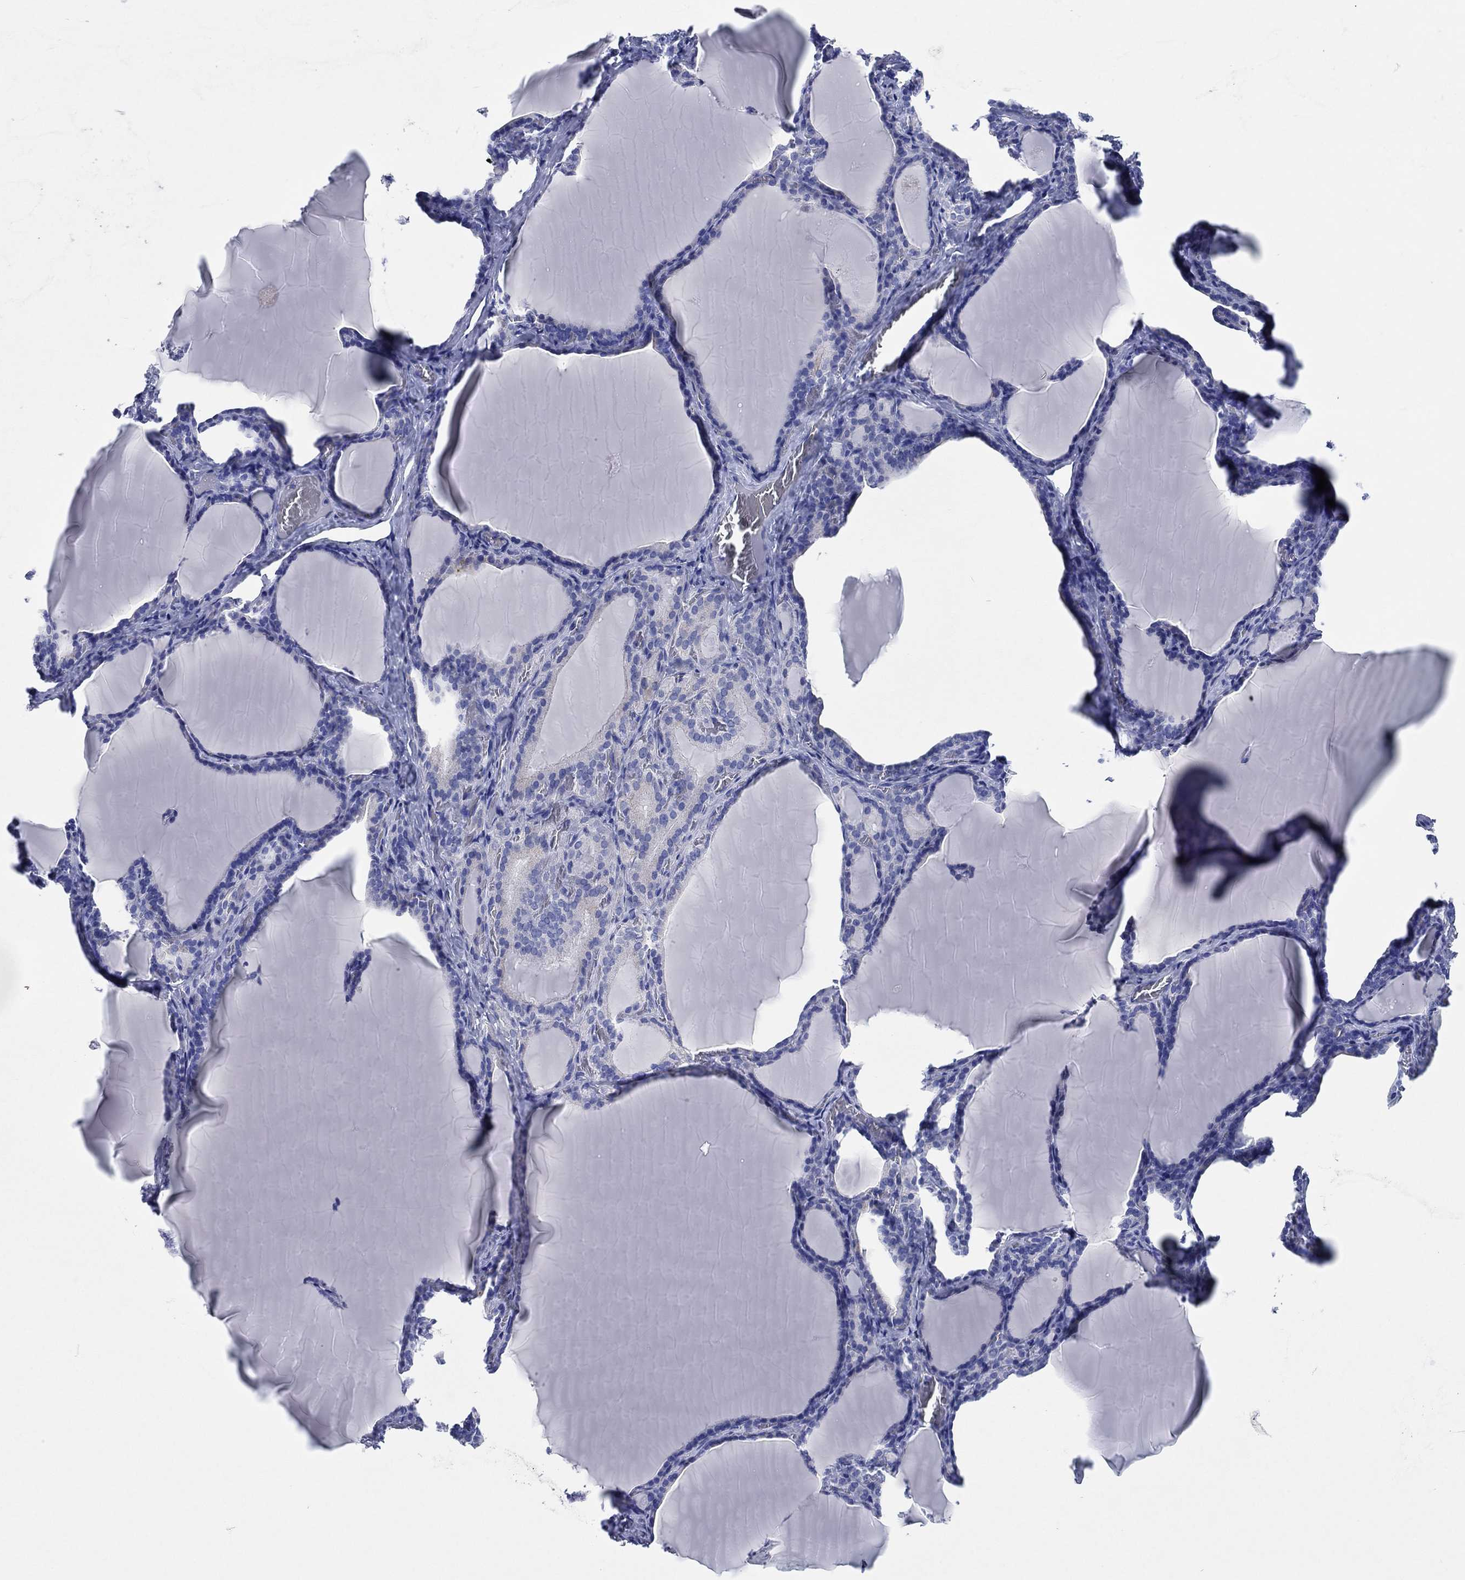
{"staining": {"intensity": "negative", "quantity": "none", "location": "none"}, "tissue": "thyroid gland", "cell_type": "Glandular cells", "image_type": "normal", "snomed": [{"axis": "morphology", "description": "Normal tissue, NOS"}, {"axis": "morphology", "description": "Hyperplasia, NOS"}, {"axis": "topography", "description": "Thyroid gland"}], "caption": "There is no significant staining in glandular cells of thyroid gland. (DAB (3,3'-diaminobenzidine) immunohistochemistry visualized using brightfield microscopy, high magnification).", "gene": "HCRT", "patient": {"sex": "female", "age": 27}}